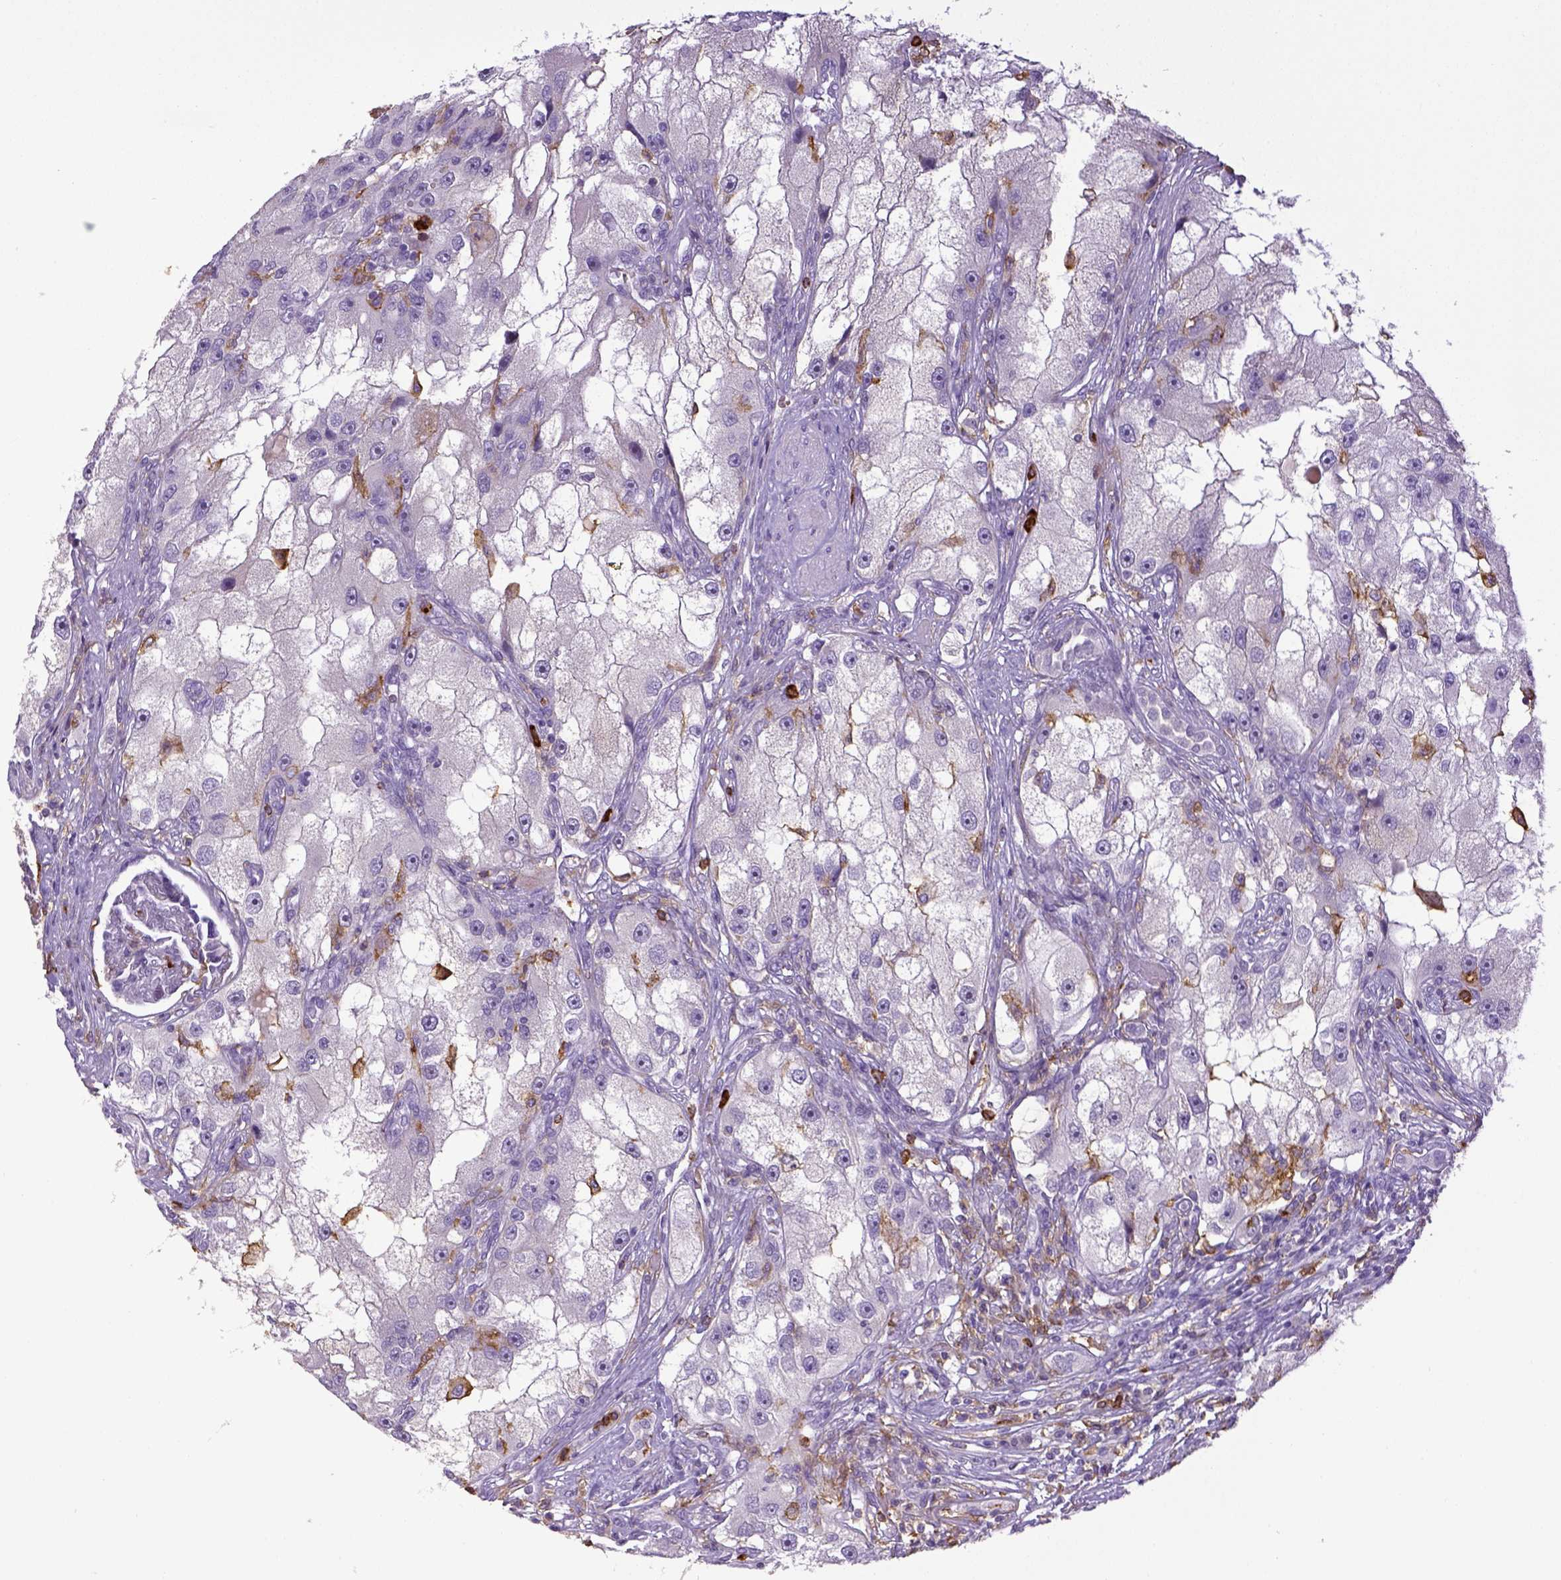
{"staining": {"intensity": "negative", "quantity": "none", "location": "none"}, "tissue": "renal cancer", "cell_type": "Tumor cells", "image_type": "cancer", "snomed": [{"axis": "morphology", "description": "Adenocarcinoma, NOS"}, {"axis": "topography", "description": "Kidney"}], "caption": "The image displays no significant staining in tumor cells of renal cancer.", "gene": "ITGAM", "patient": {"sex": "male", "age": 63}}